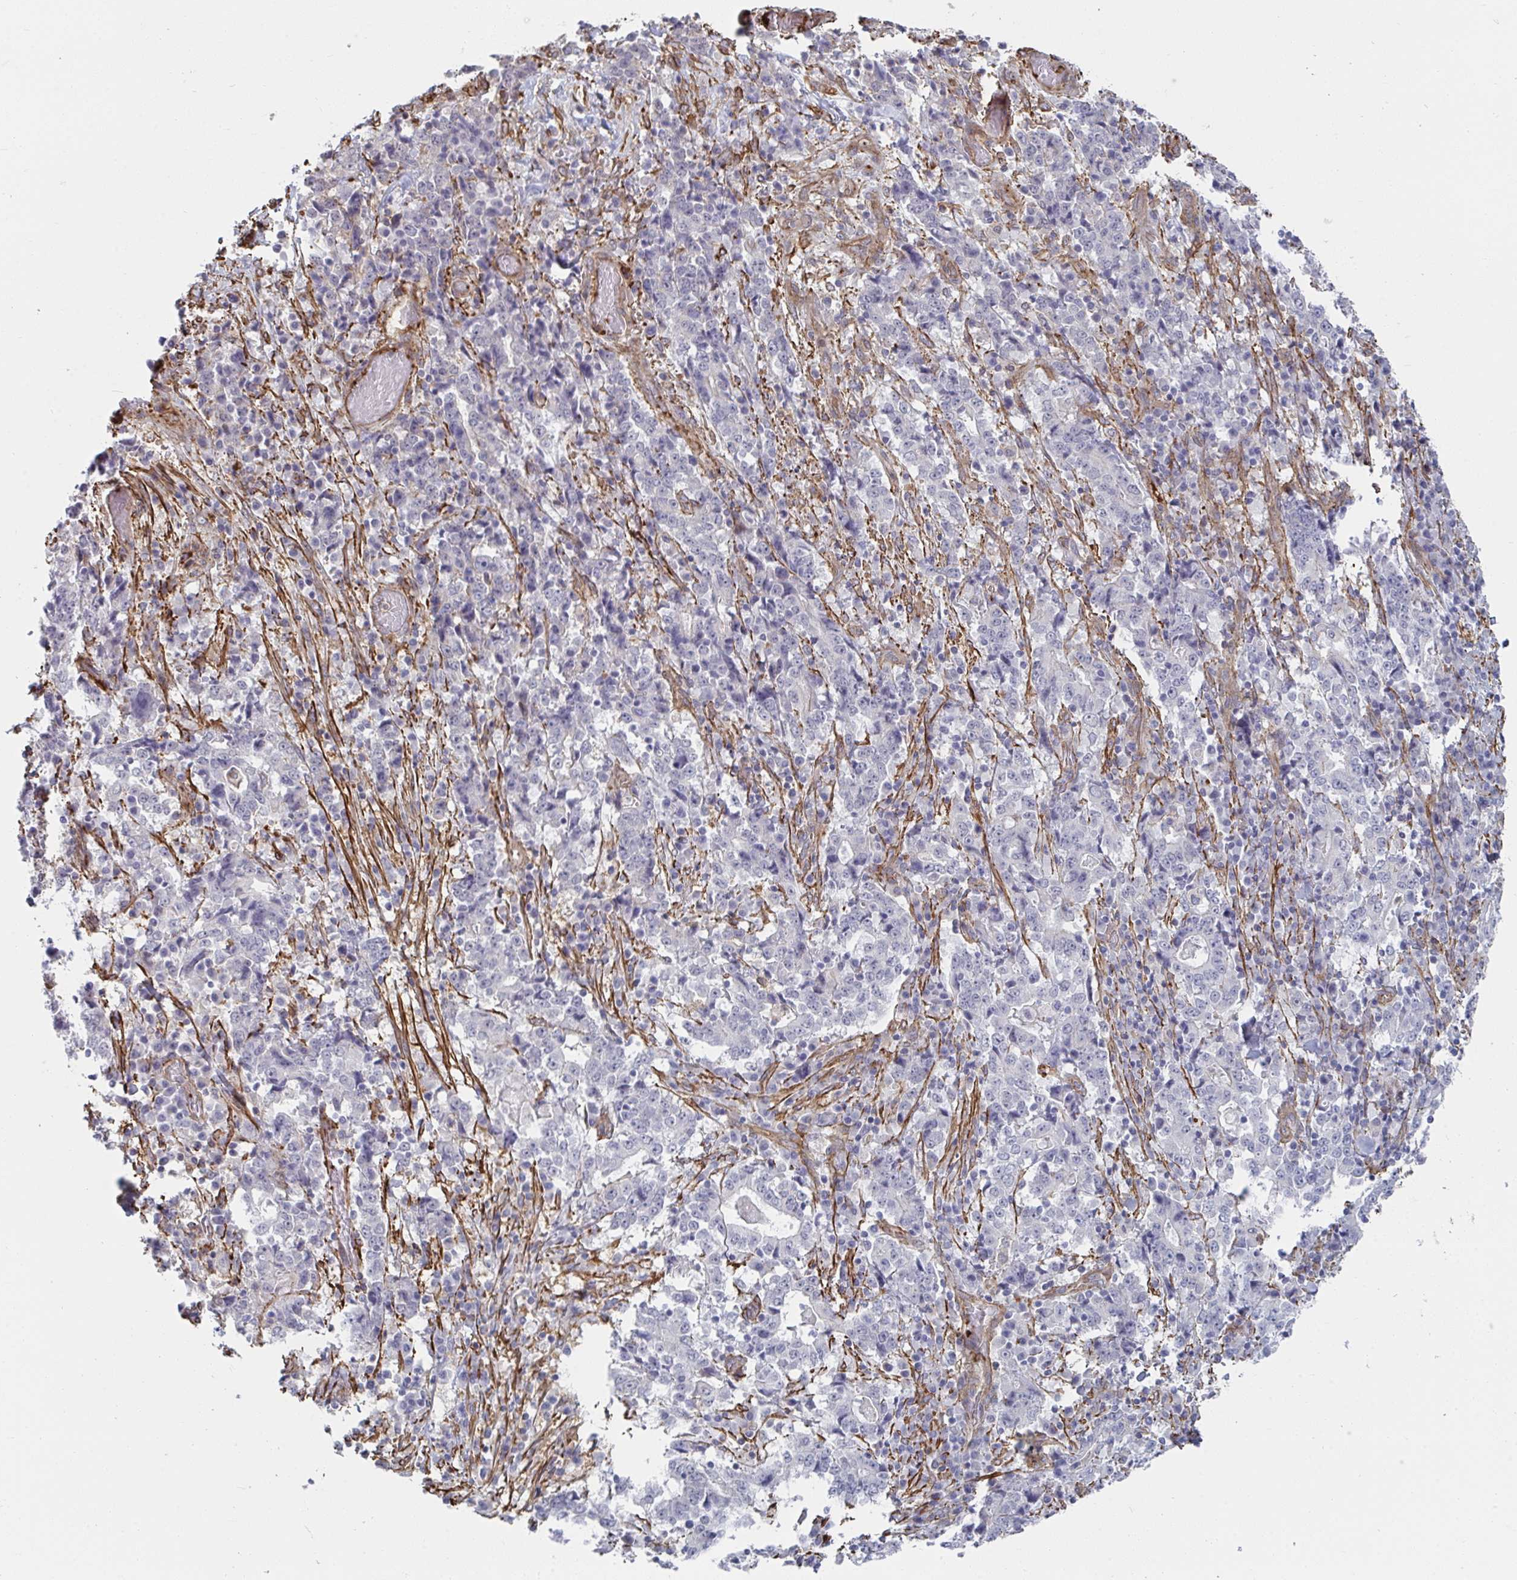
{"staining": {"intensity": "negative", "quantity": "none", "location": "none"}, "tissue": "stomach cancer", "cell_type": "Tumor cells", "image_type": "cancer", "snomed": [{"axis": "morphology", "description": "Normal tissue, NOS"}, {"axis": "morphology", "description": "Adenocarcinoma, NOS"}, {"axis": "topography", "description": "Stomach, upper"}, {"axis": "topography", "description": "Stomach"}], "caption": "This histopathology image is of stomach adenocarcinoma stained with immunohistochemistry (IHC) to label a protein in brown with the nuclei are counter-stained blue. There is no staining in tumor cells.", "gene": "NEURL4", "patient": {"sex": "male", "age": 59}}